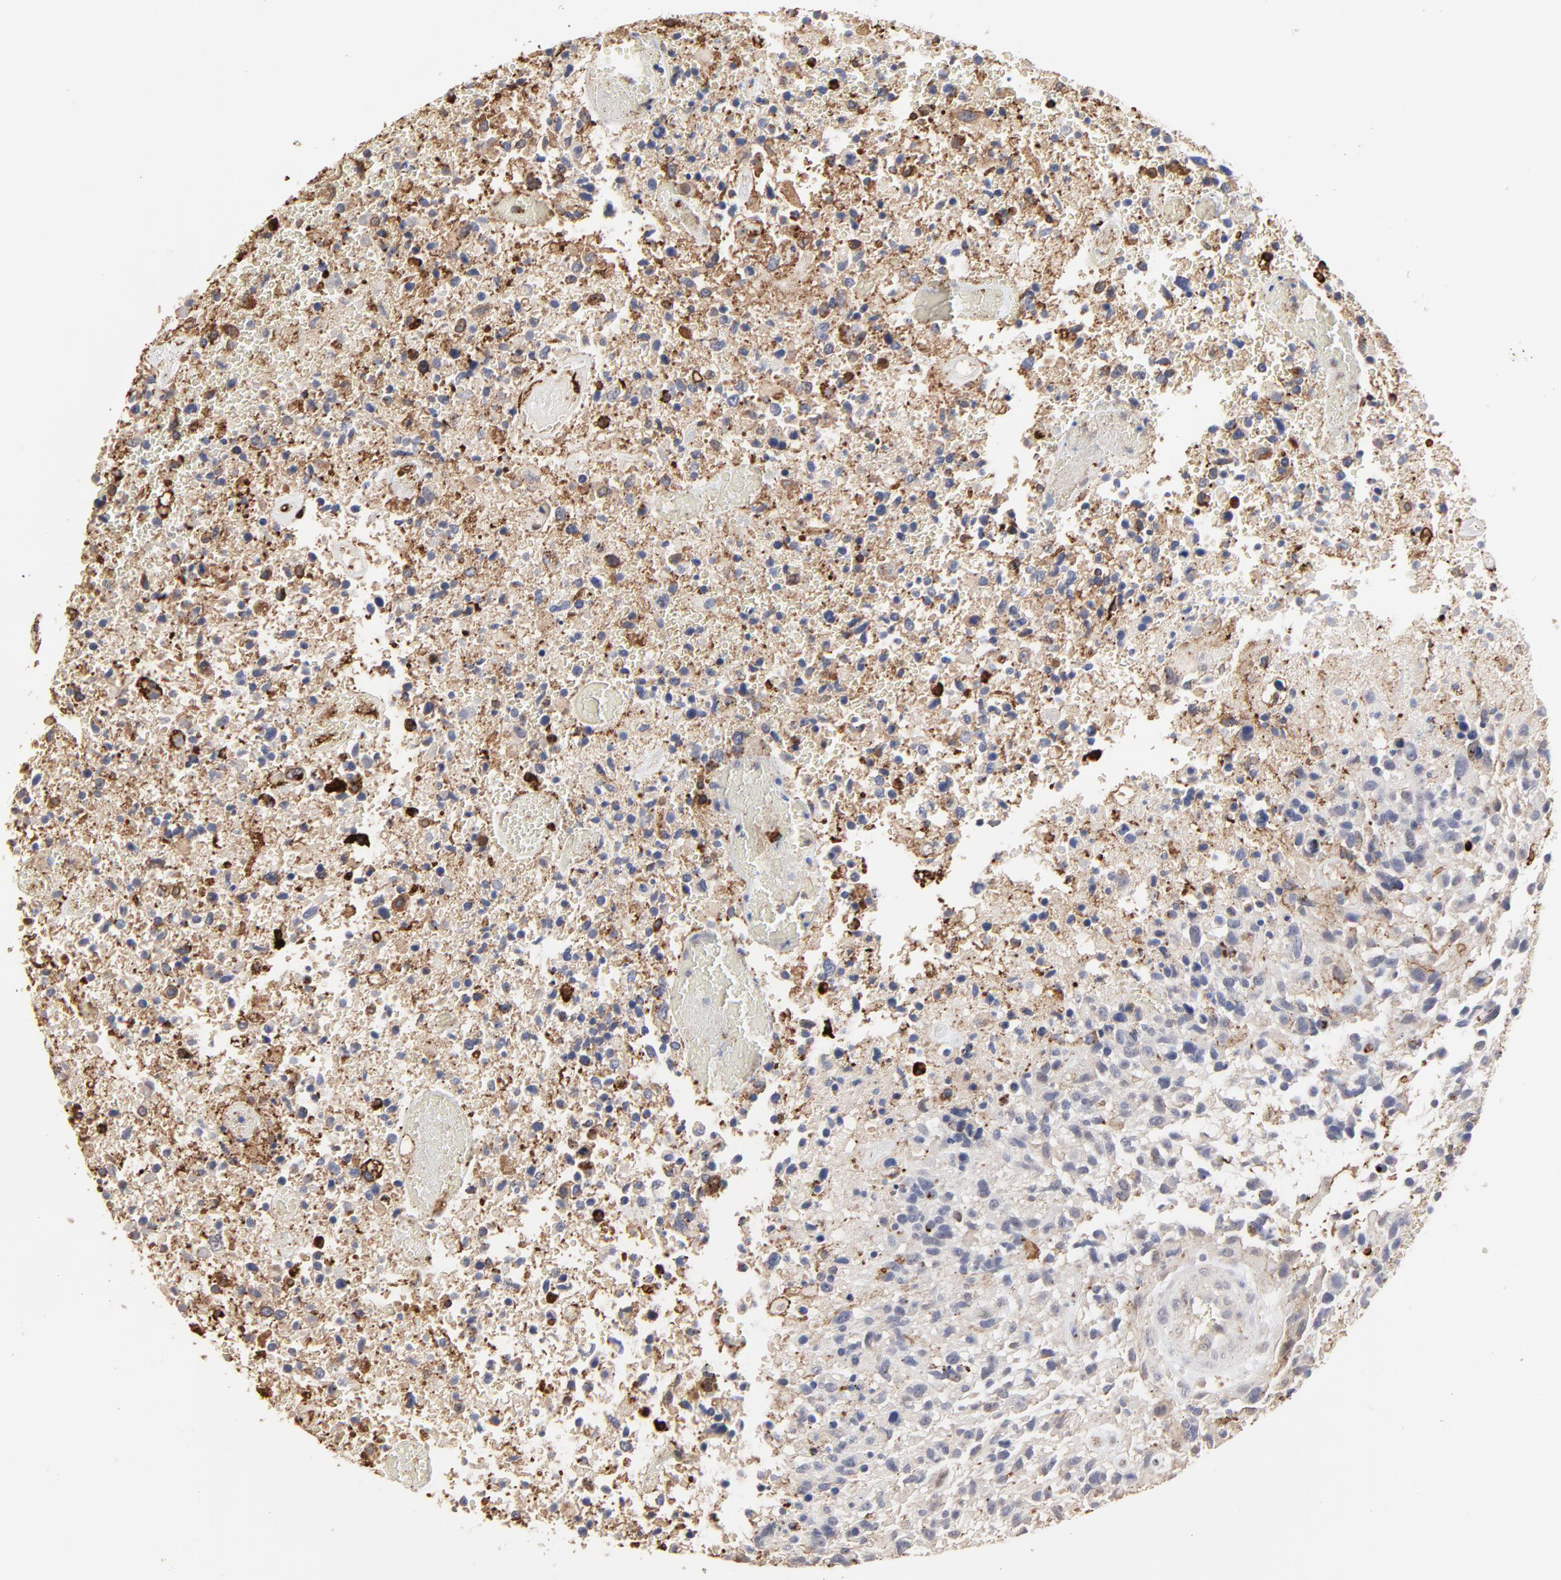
{"staining": {"intensity": "negative", "quantity": "none", "location": "none"}, "tissue": "glioma", "cell_type": "Tumor cells", "image_type": "cancer", "snomed": [{"axis": "morphology", "description": "Glioma, malignant, High grade"}, {"axis": "topography", "description": "Brain"}], "caption": "DAB immunohistochemical staining of malignant glioma (high-grade) exhibits no significant expression in tumor cells. (DAB (3,3'-diaminobenzidine) immunohistochemistry, high magnification).", "gene": "SLC6A14", "patient": {"sex": "male", "age": 72}}